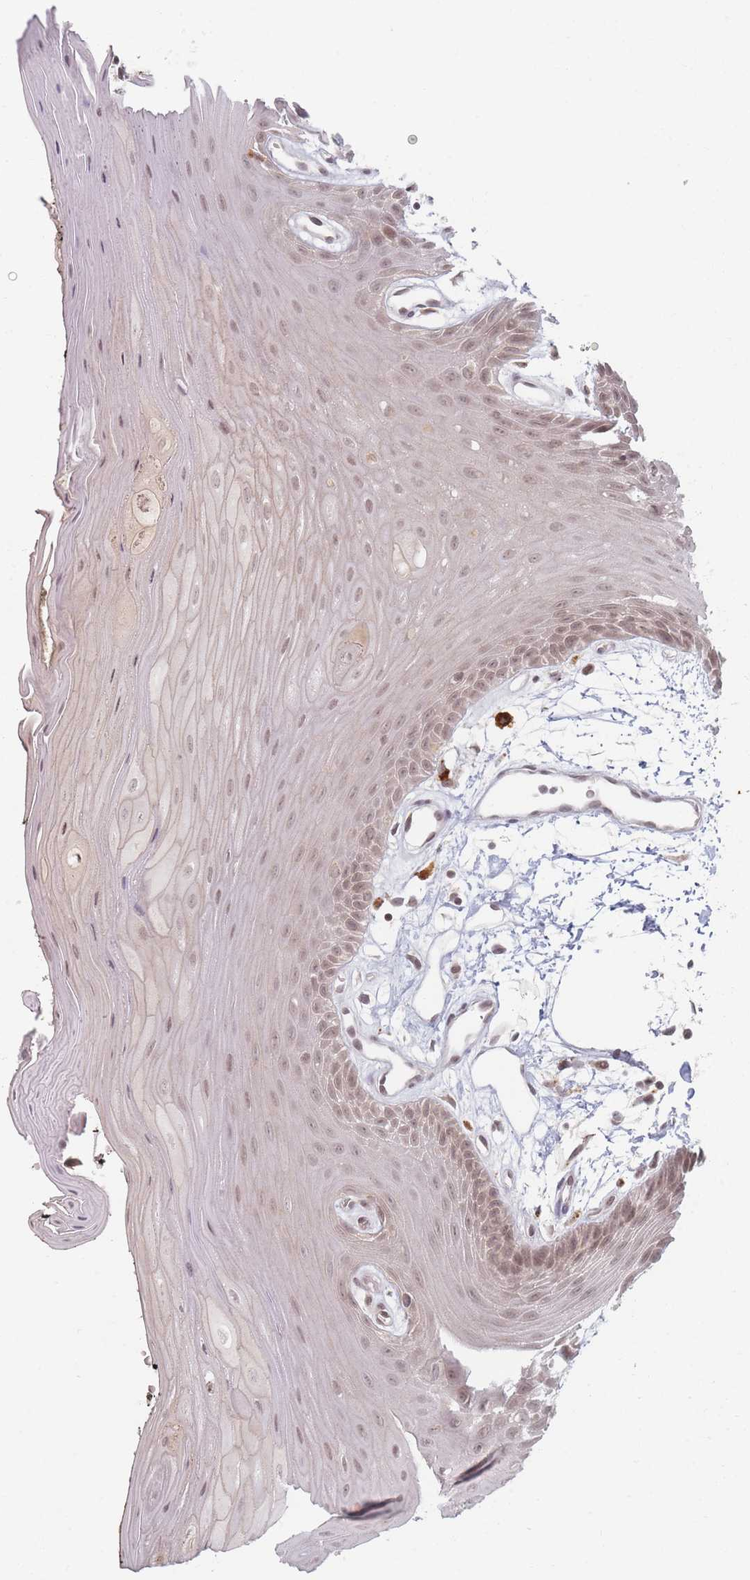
{"staining": {"intensity": "weak", "quantity": "25%-75%", "location": "nuclear"}, "tissue": "oral mucosa", "cell_type": "Squamous epithelial cells", "image_type": "normal", "snomed": [{"axis": "morphology", "description": "Normal tissue, NOS"}, {"axis": "topography", "description": "Oral tissue"}, {"axis": "topography", "description": "Tounge, NOS"}], "caption": "Squamous epithelial cells demonstrate low levels of weak nuclear expression in approximately 25%-75% of cells in normal oral mucosa. The staining was performed using DAB to visualize the protein expression in brown, while the nuclei were stained in blue with hematoxylin (Magnification: 20x).", "gene": "SPATA45", "patient": {"sex": "female", "age": 59}}